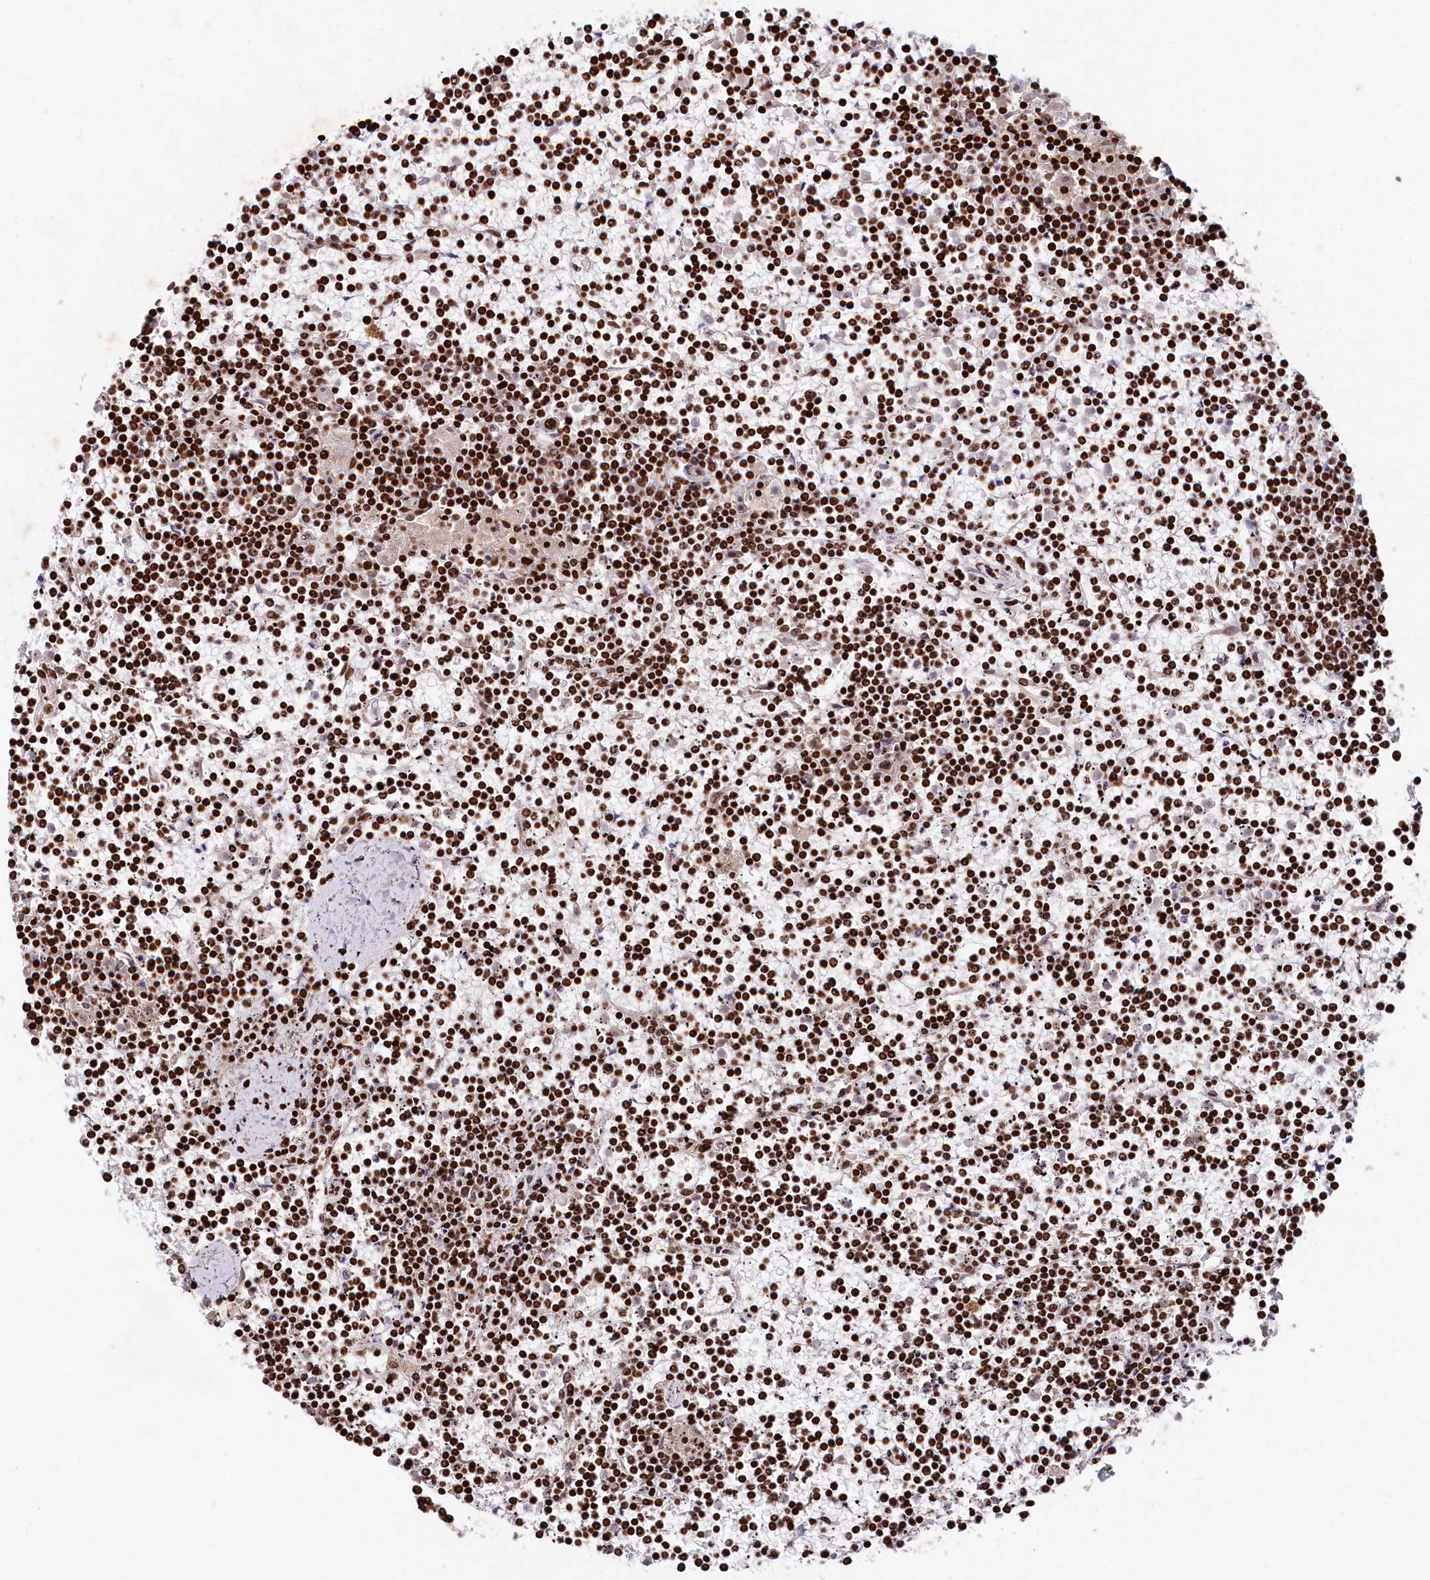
{"staining": {"intensity": "strong", "quantity": ">75%", "location": "nuclear"}, "tissue": "lymphoma", "cell_type": "Tumor cells", "image_type": "cancer", "snomed": [{"axis": "morphology", "description": "Malignant lymphoma, non-Hodgkin's type, Low grade"}, {"axis": "topography", "description": "Spleen"}], "caption": "Malignant lymphoma, non-Hodgkin's type (low-grade) stained with a protein marker demonstrates strong staining in tumor cells.", "gene": "MCF2L2", "patient": {"sex": "female", "age": 19}}